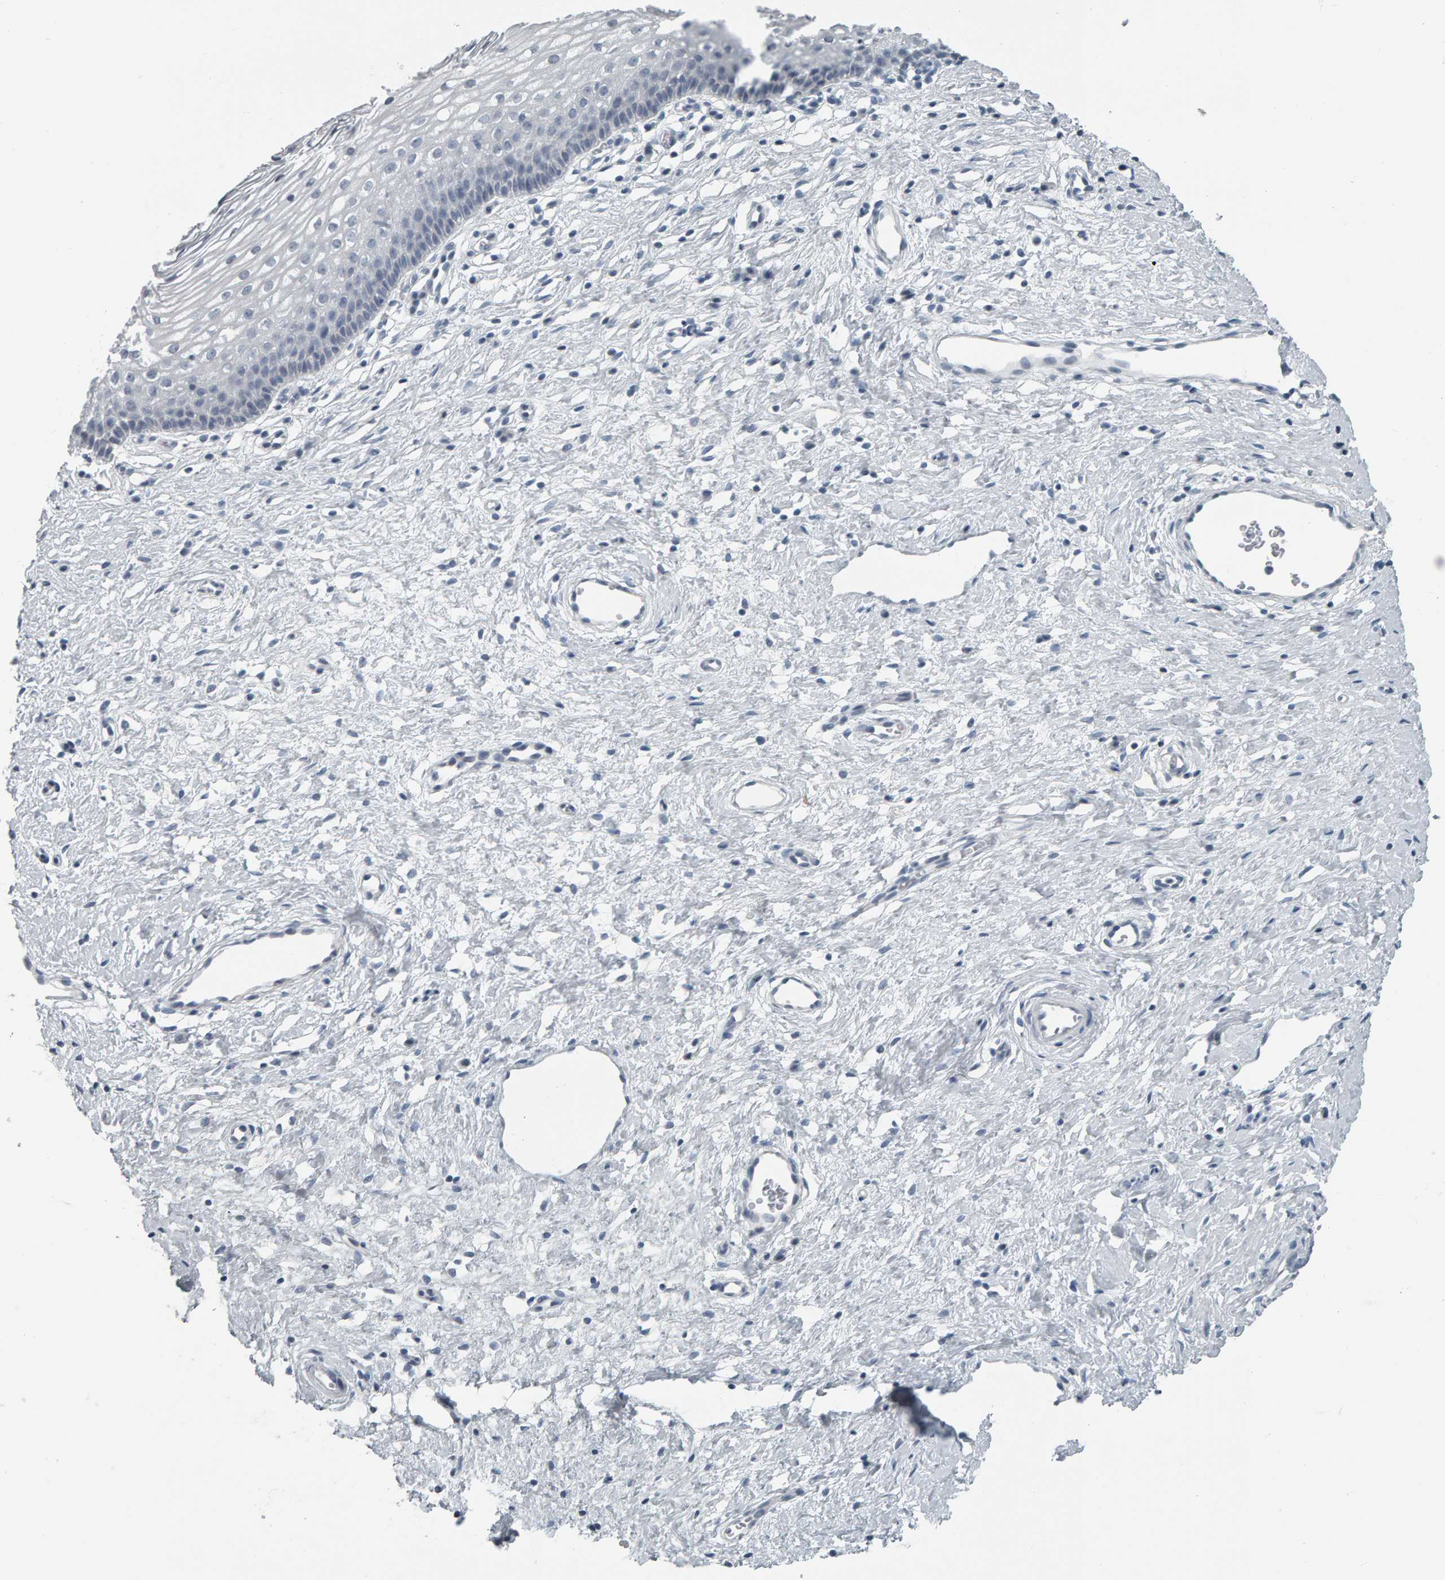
{"staining": {"intensity": "negative", "quantity": "none", "location": "none"}, "tissue": "cervix", "cell_type": "Glandular cells", "image_type": "normal", "snomed": [{"axis": "morphology", "description": "Normal tissue, NOS"}, {"axis": "topography", "description": "Cervix"}], "caption": "A histopathology image of cervix stained for a protein reveals no brown staining in glandular cells. Brightfield microscopy of IHC stained with DAB (3,3'-diaminobenzidine) (brown) and hematoxylin (blue), captured at high magnification.", "gene": "PYY", "patient": {"sex": "female", "age": 27}}